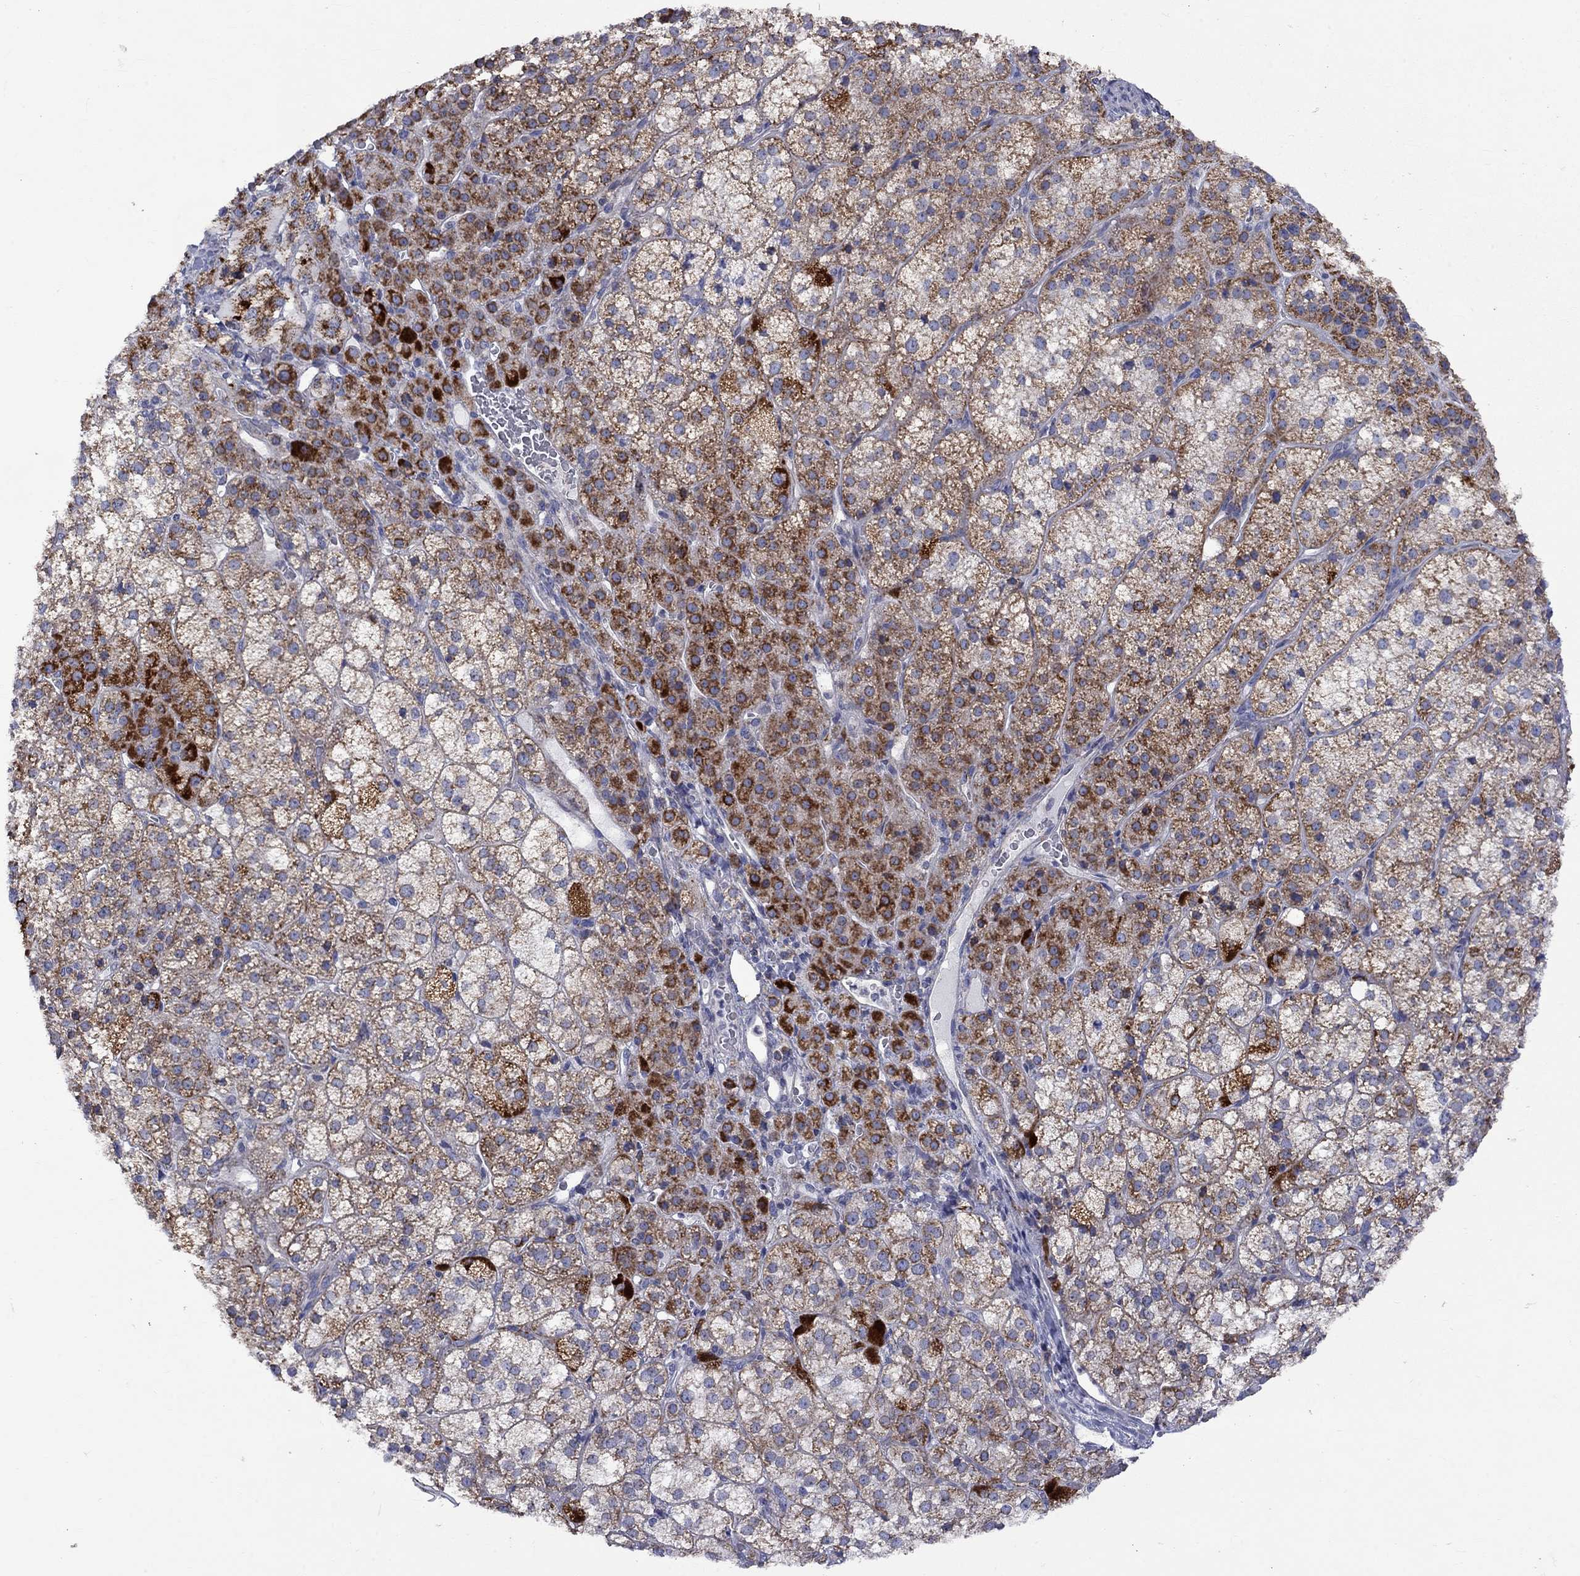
{"staining": {"intensity": "strong", "quantity": "<25%", "location": "cytoplasmic/membranous"}, "tissue": "adrenal gland", "cell_type": "Glandular cells", "image_type": "normal", "snomed": [{"axis": "morphology", "description": "Normal tissue, NOS"}, {"axis": "topography", "description": "Adrenal gland"}], "caption": "The histopathology image reveals immunohistochemical staining of normal adrenal gland. There is strong cytoplasmic/membranous expression is seen in about <25% of glandular cells.", "gene": "CISD1", "patient": {"sex": "female", "age": 60}}